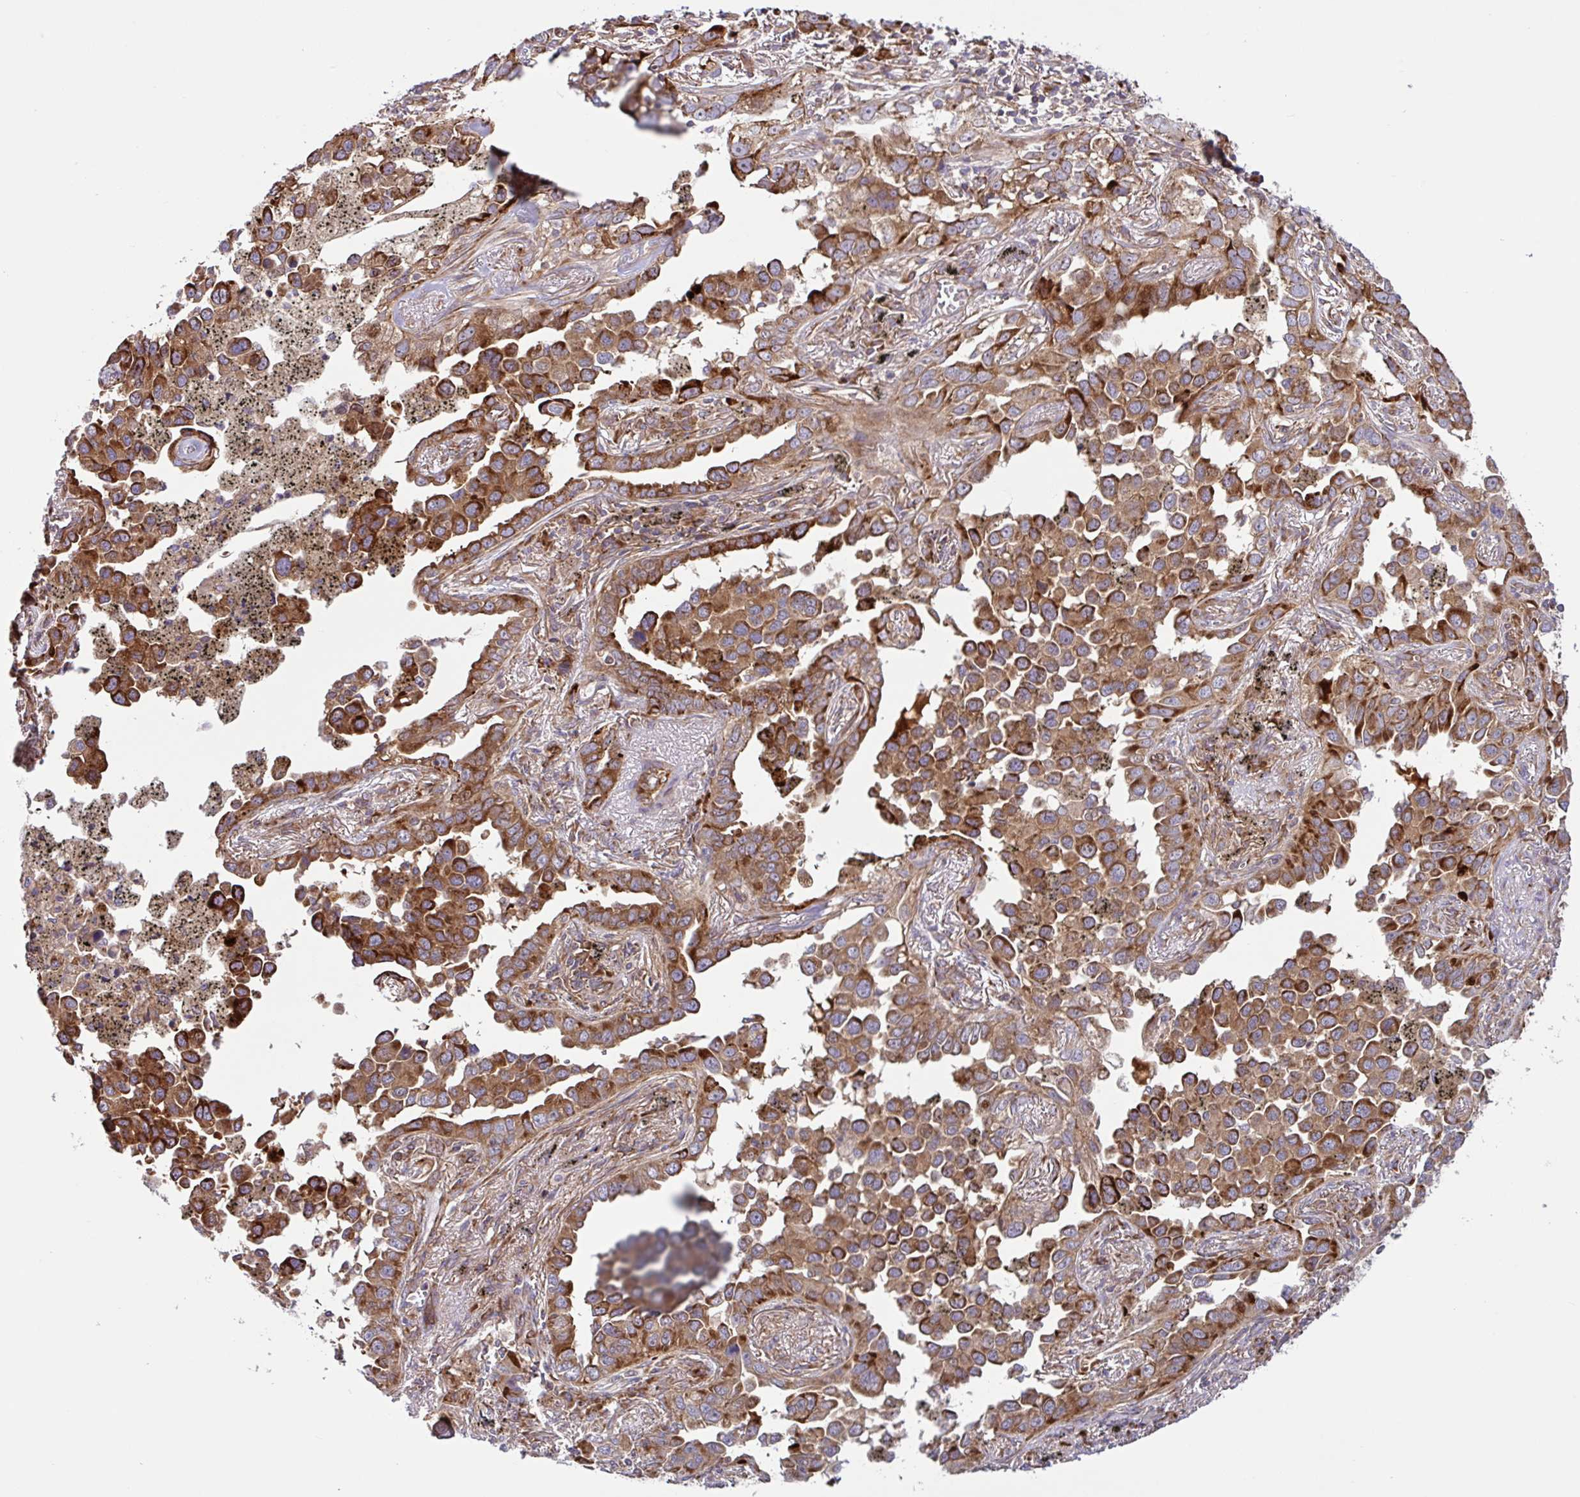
{"staining": {"intensity": "moderate", "quantity": ">75%", "location": "cytoplasmic/membranous"}, "tissue": "lung cancer", "cell_type": "Tumor cells", "image_type": "cancer", "snomed": [{"axis": "morphology", "description": "Adenocarcinoma, NOS"}, {"axis": "topography", "description": "Lung"}], "caption": "An immunohistochemistry (IHC) histopathology image of neoplastic tissue is shown. Protein staining in brown shows moderate cytoplasmic/membranous positivity in lung adenocarcinoma within tumor cells.", "gene": "NTPCR", "patient": {"sex": "male", "age": 67}}